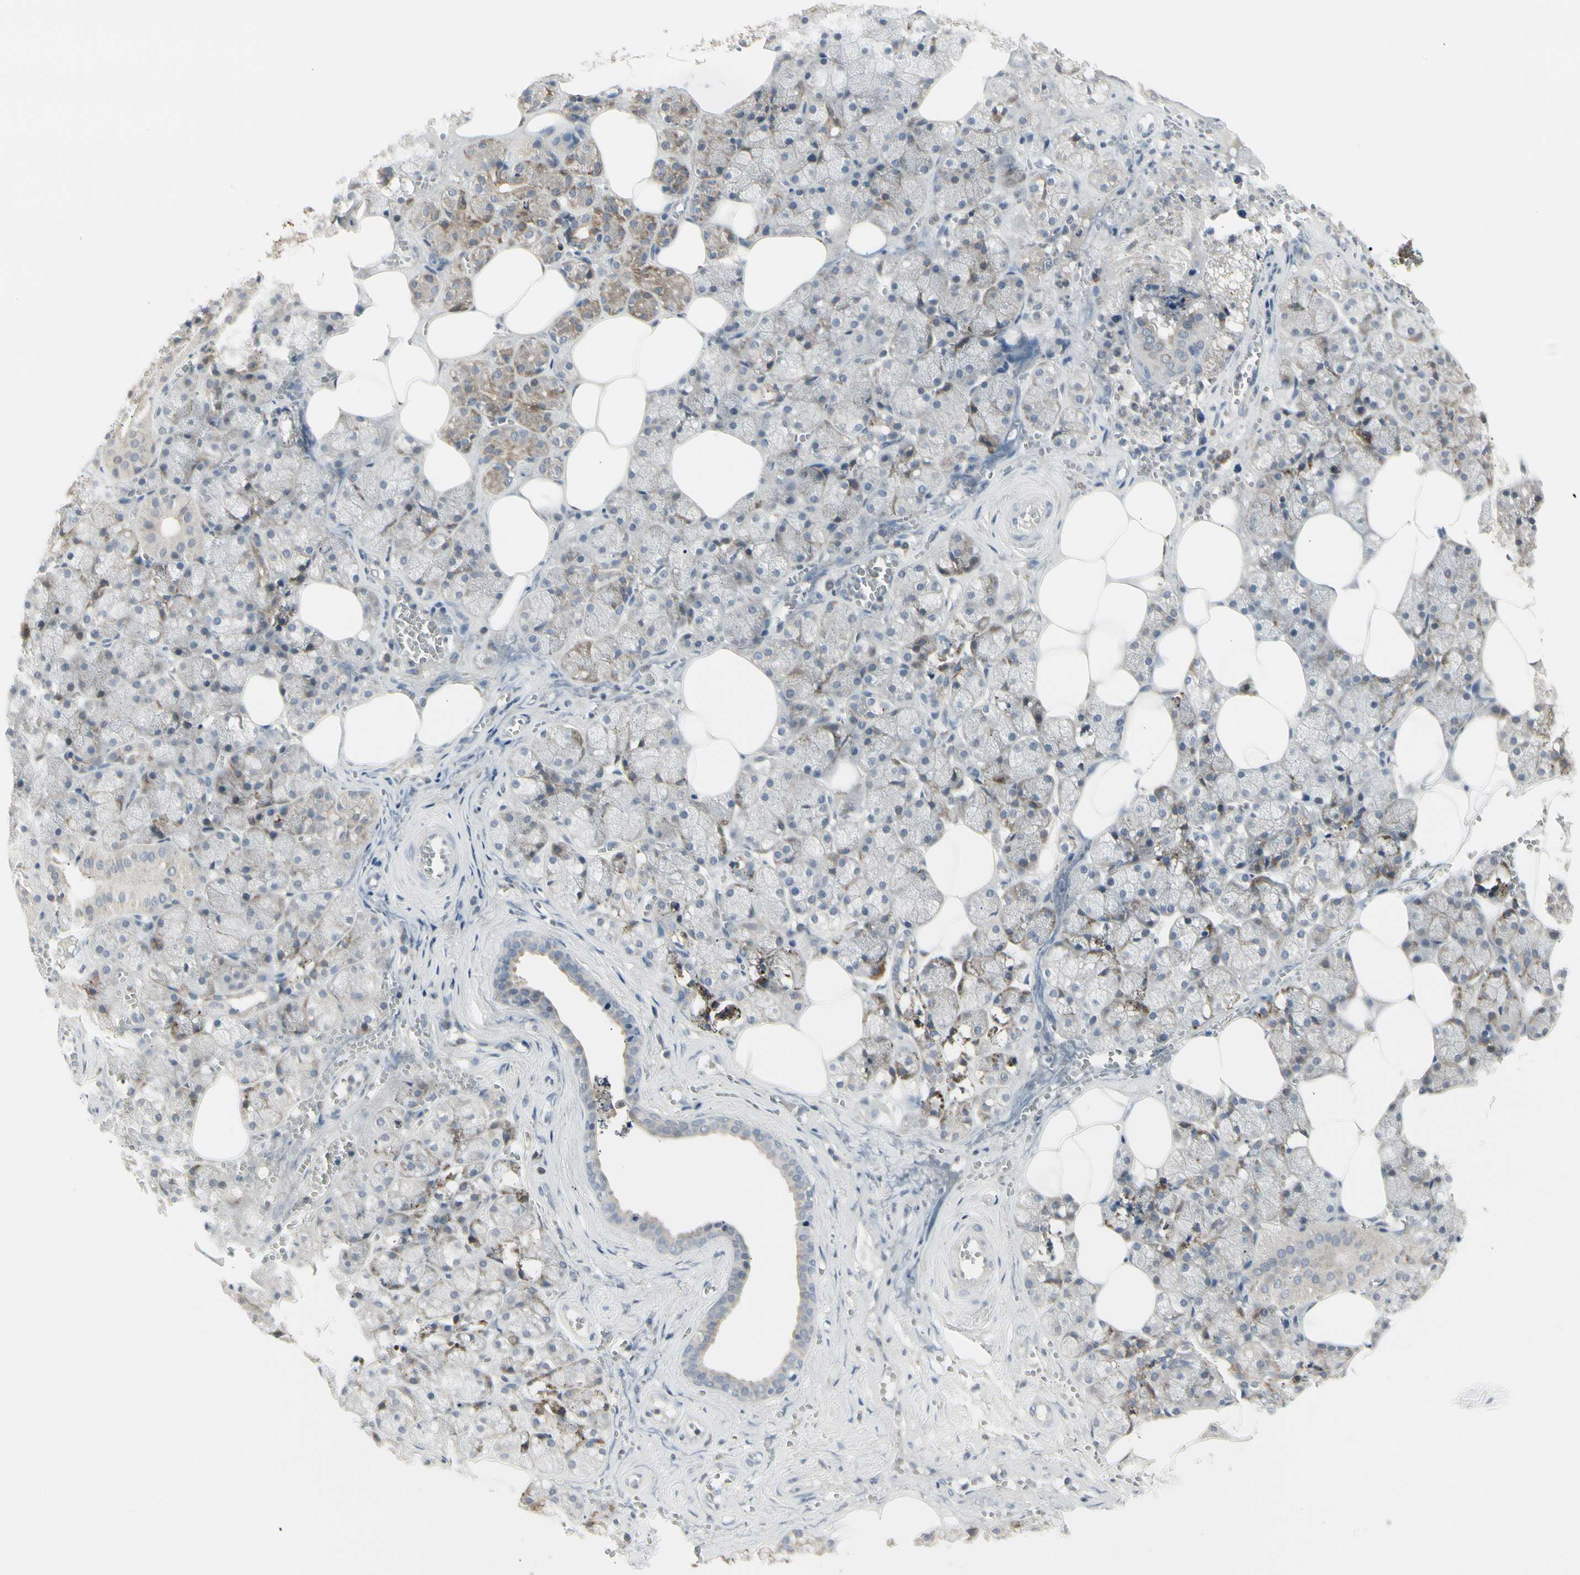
{"staining": {"intensity": "weak", "quantity": "25%-75%", "location": "cytoplasmic/membranous"}, "tissue": "salivary gland", "cell_type": "Glandular cells", "image_type": "normal", "snomed": [{"axis": "morphology", "description": "Normal tissue, NOS"}, {"axis": "topography", "description": "Salivary gland"}], "caption": "Brown immunohistochemical staining in benign human salivary gland displays weak cytoplasmic/membranous positivity in about 25%-75% of glandular cells.", "gene": "GRN", "patient": {"sex": "male", "age": 62}}